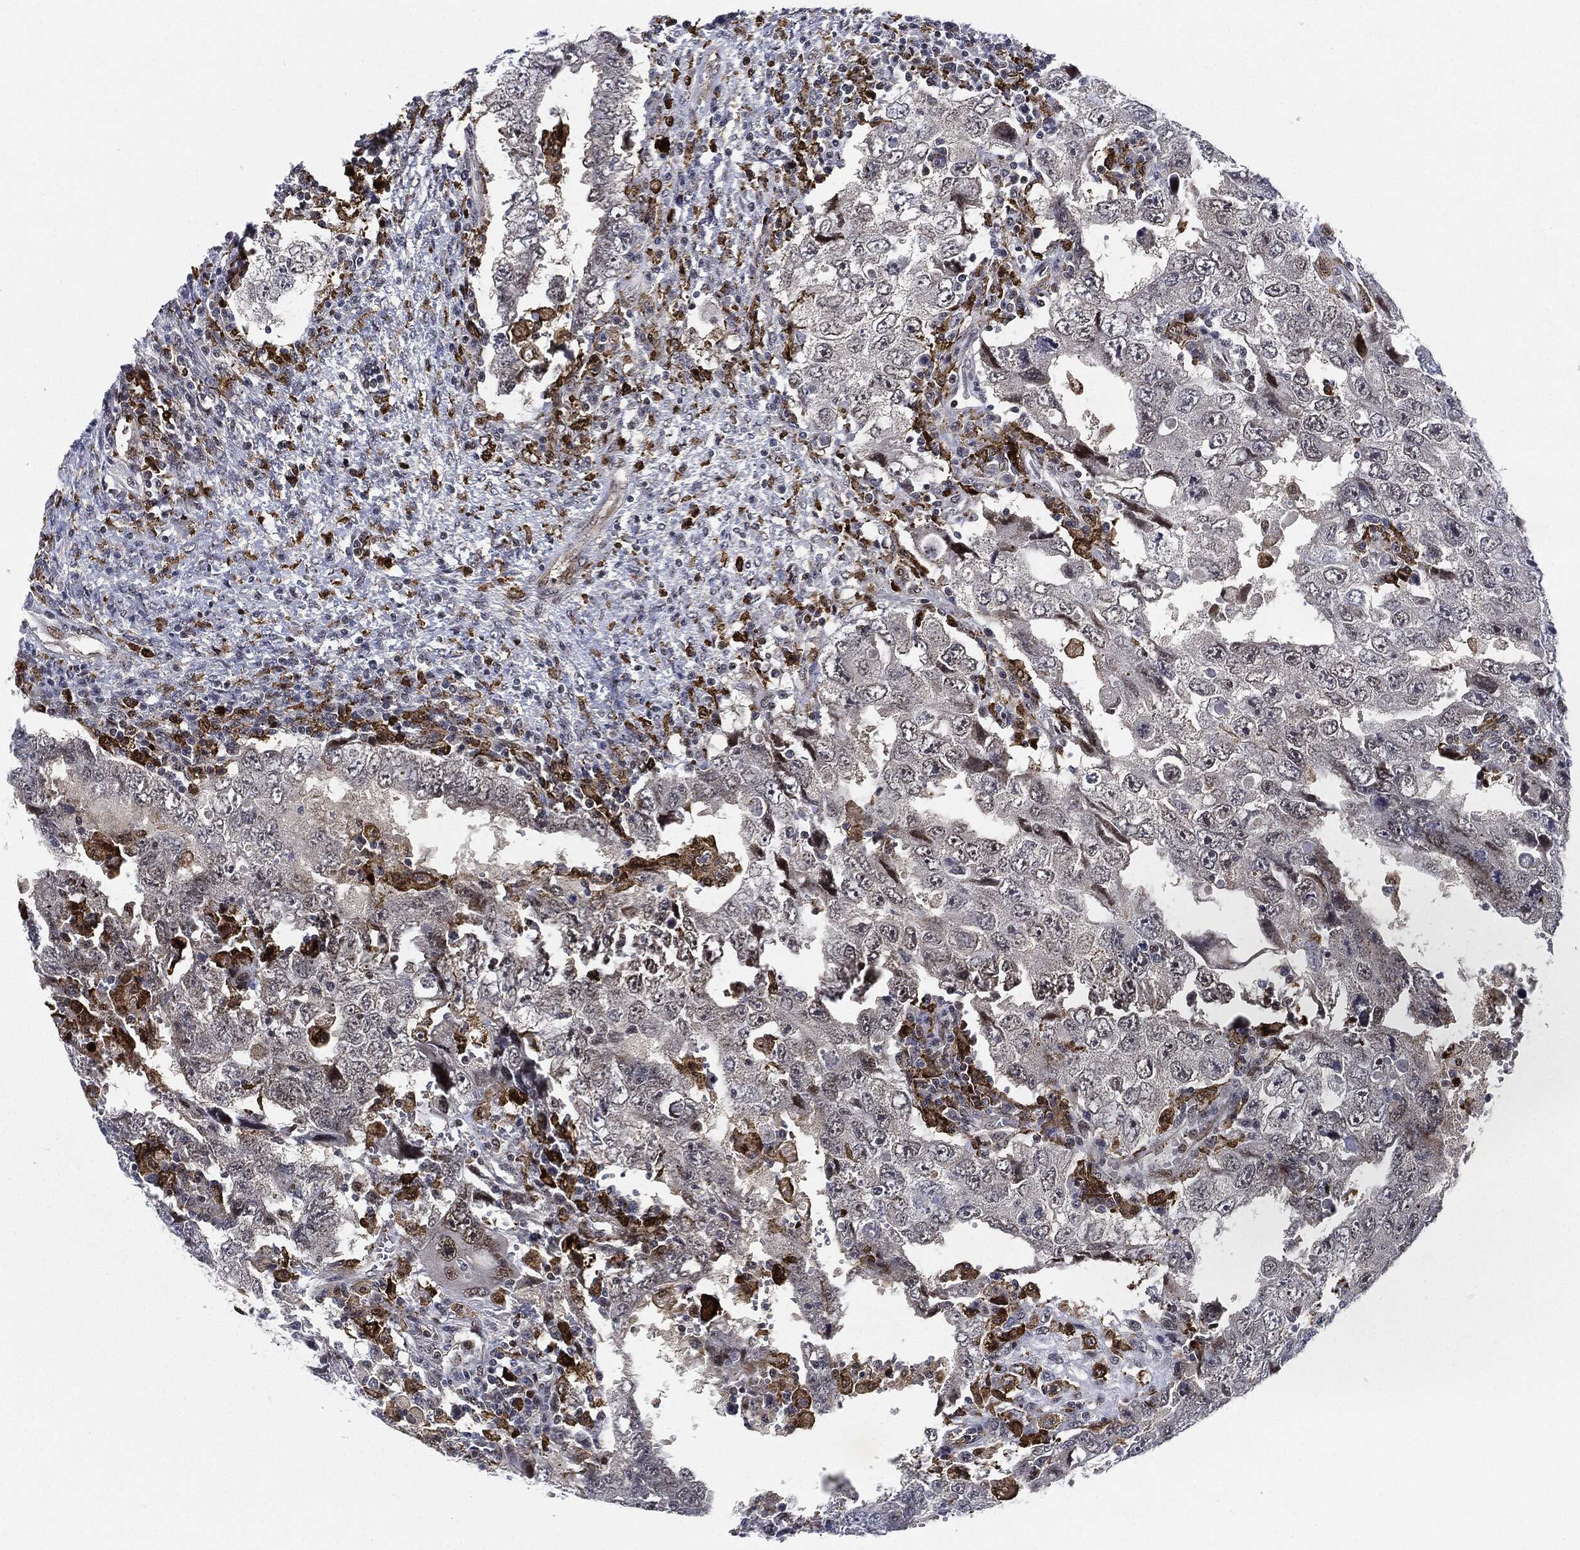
{"staining": {"intensity": "negative", "quantity": "none", "location": "none"}, "tissue": "testis cancer", "cell_type": "Tumor cells", "image_type": "cancer", "snomed": [{"axis": "morphology", "description": "Carcinoma, Embryonal, NOS"}, {"axis": "topography", "description": "Testis"}], "caption": "This is an immunohistochemistry (IHC) micrograph of human testis embryonal carcinoma. There is no expression in tumor cells.", "gene": "NANOS3", "patient": {"sex": "male", "age": 26}}